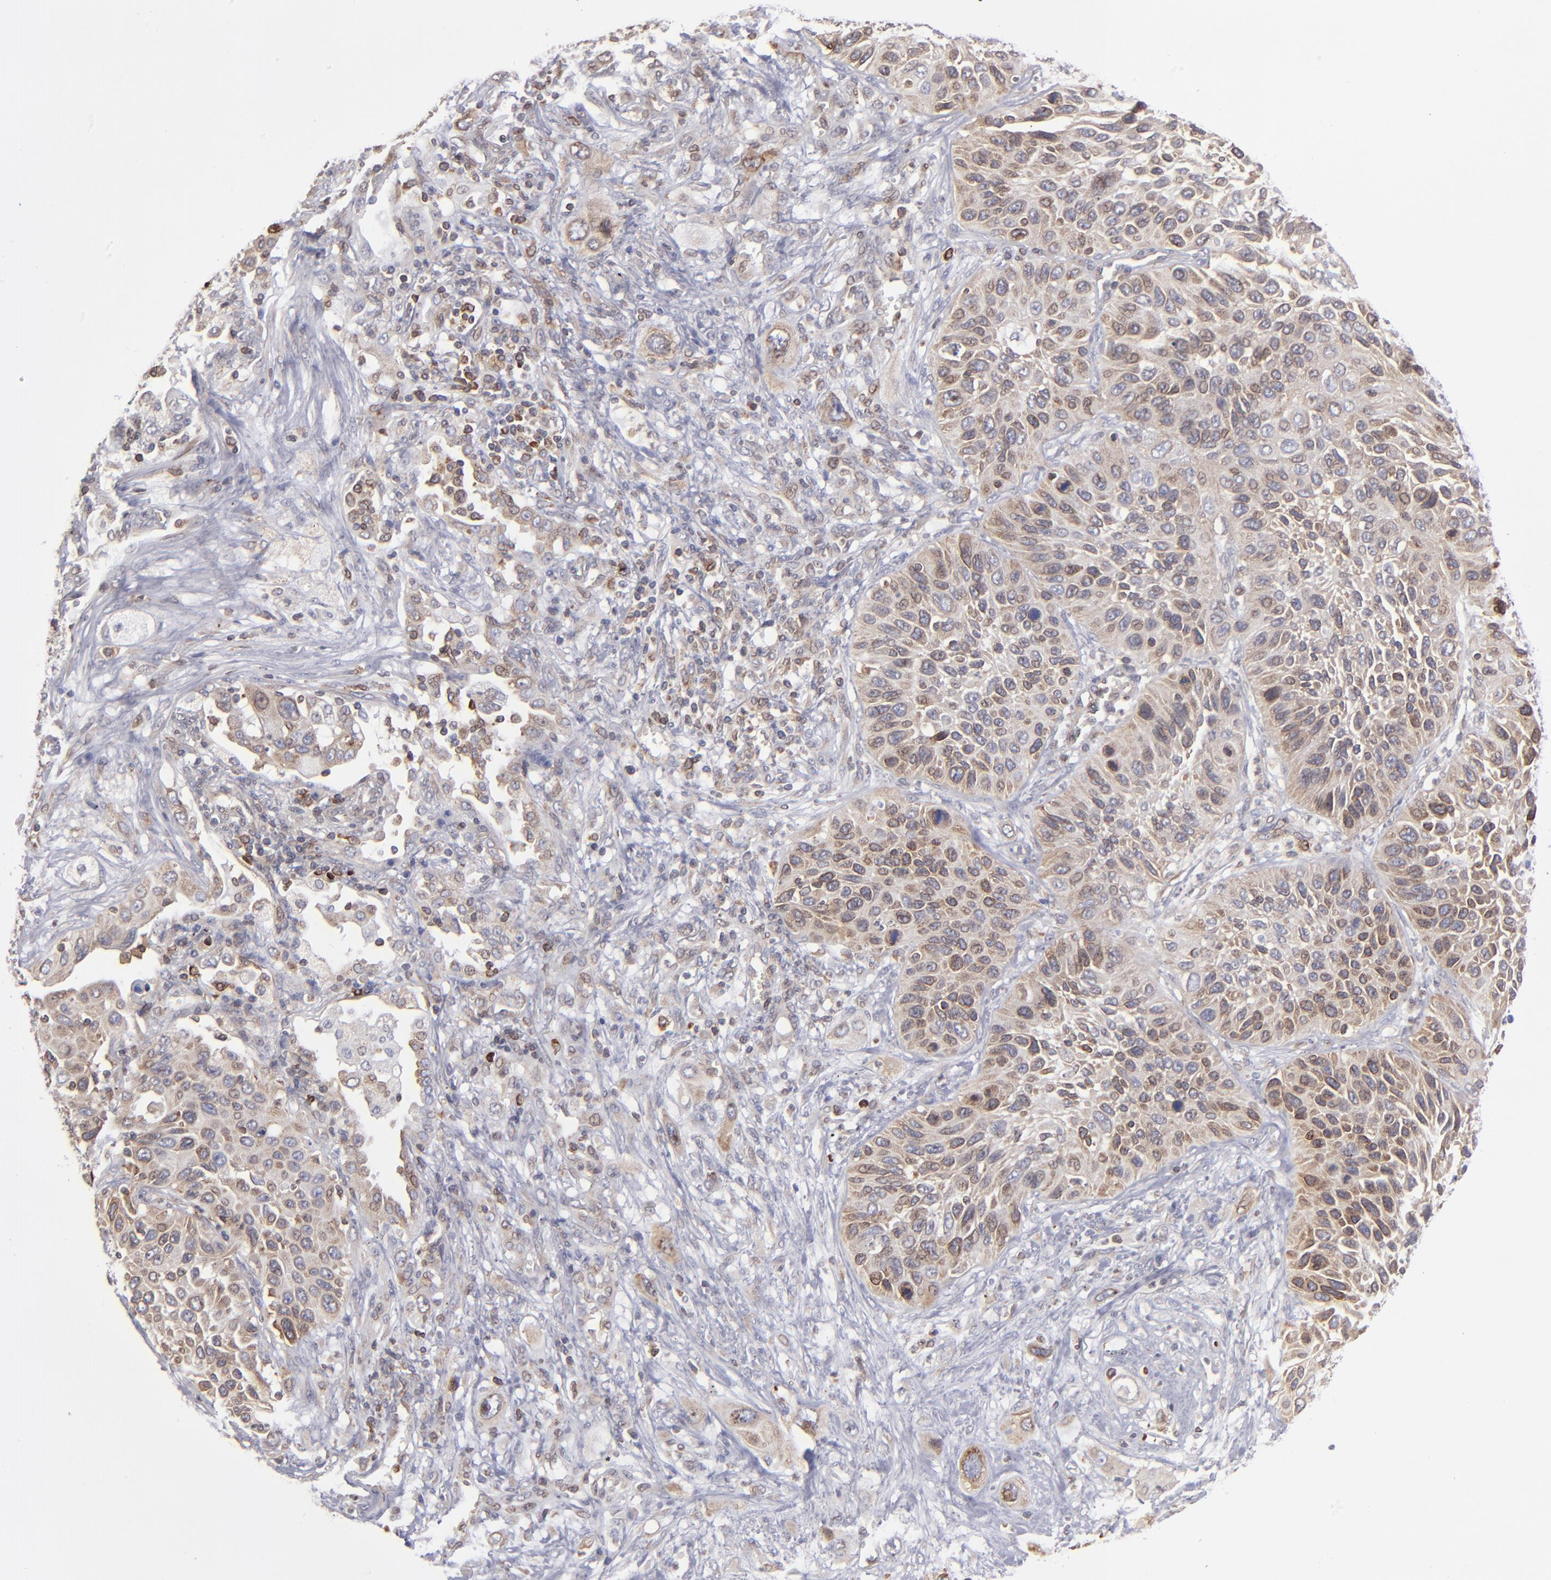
{"staining": {"intensity": "moderate", "quantity": ">75%", "location": "cytoplasmic/membranous"}, "tissue": "lung cancer", "cell_type": "Tumor cells", "image_type": "cancer", "snomed": [{"axis": "morphology", "description": "Squamous cell carcinoma, NOS"}, {"axis": "topography", "description": "Lung"}], "caption": "DAB (3,3'-diaminobenzidine) immunohistochemical staining of human squamous cell carcinoma (lung) demonstrates moderate cytoplasmic/membranous protein staining in approximately >75% of tumor cells. (brown staining indicates protein expression, while blue staining denotes nuclei).", "gene": "TMX1", "patient": {"sex": "female", "age": 76}}